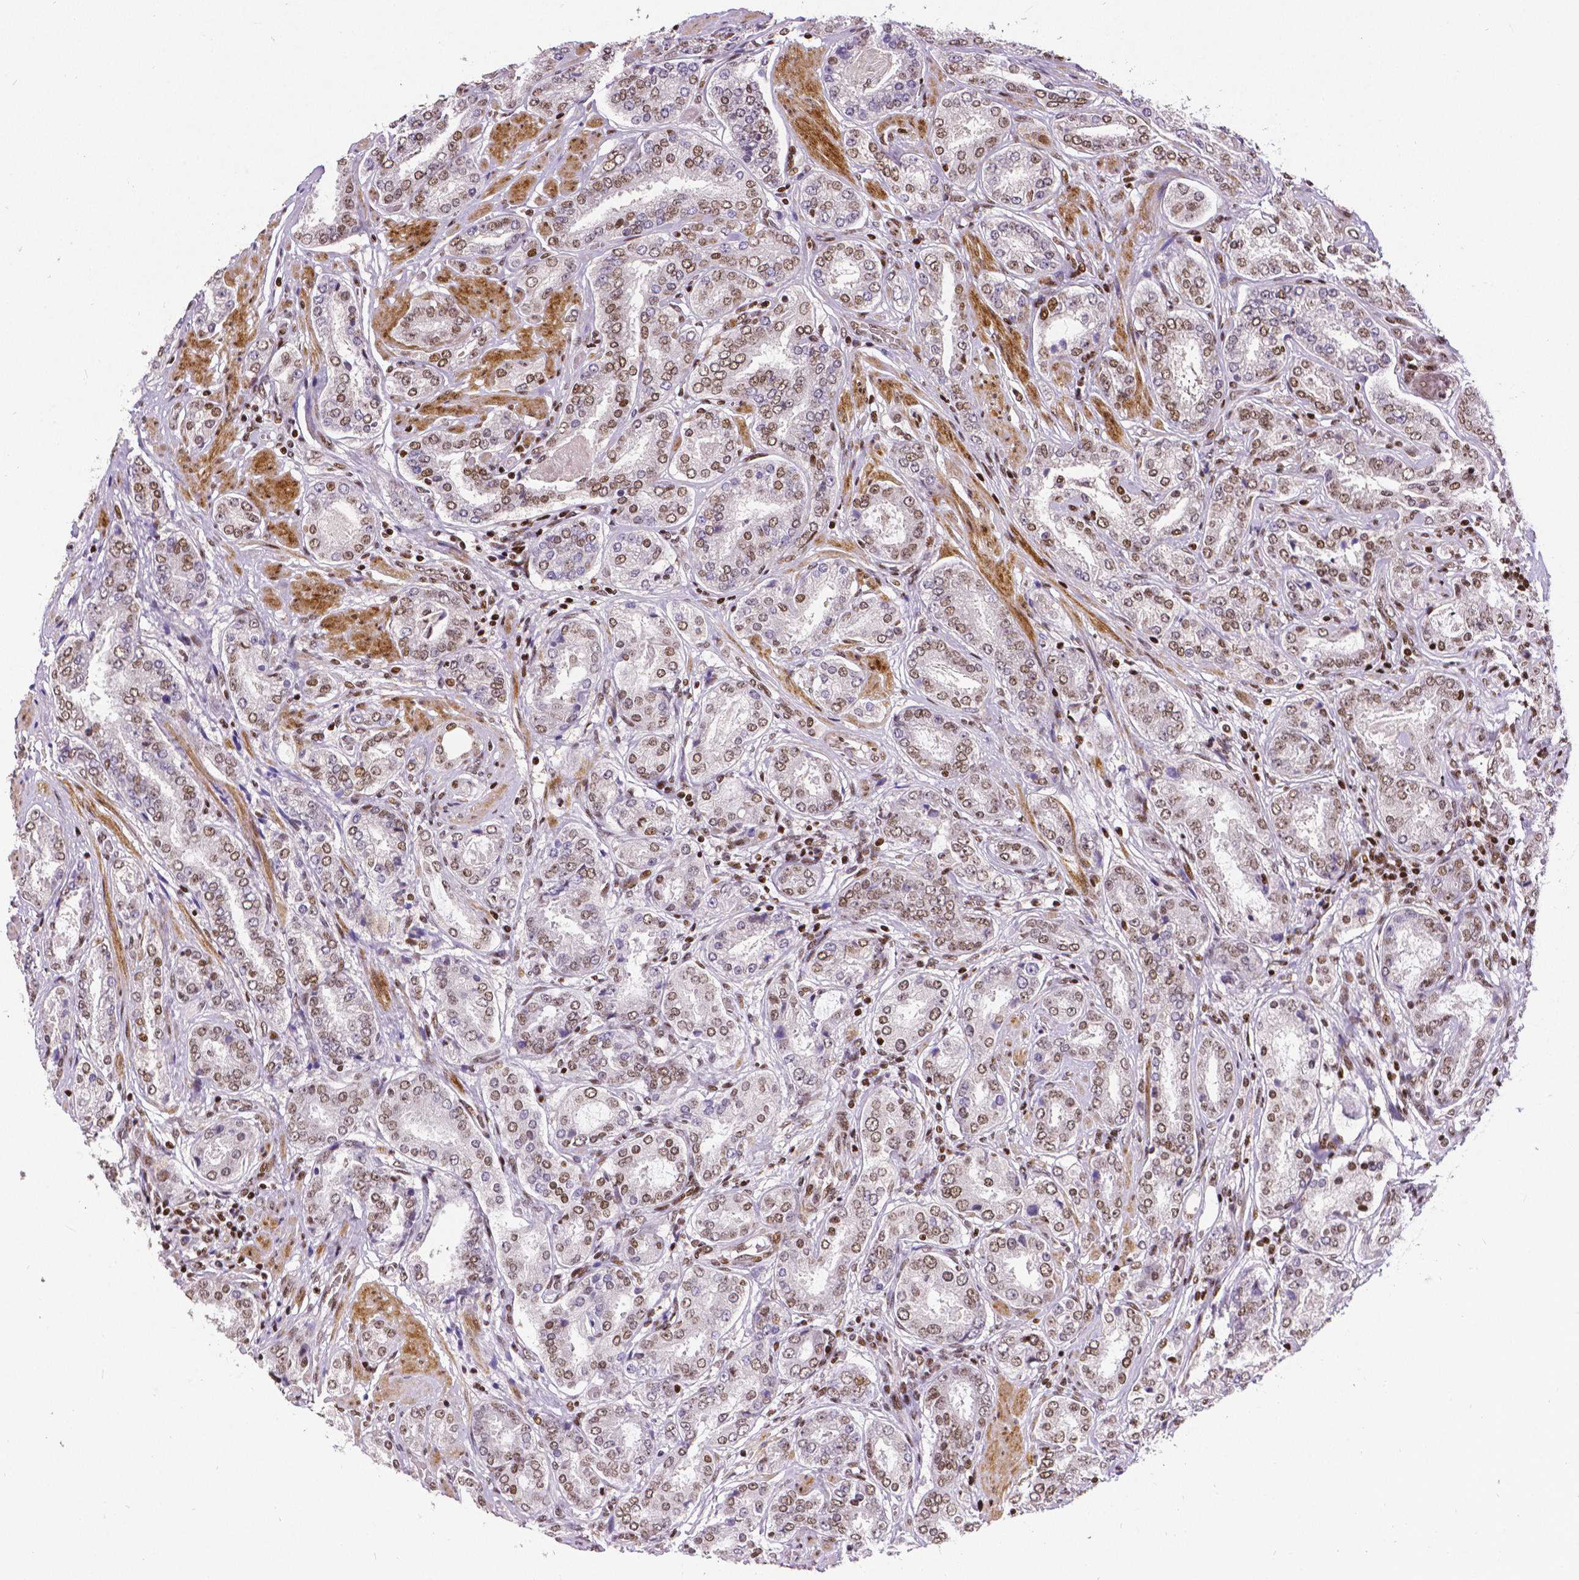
{"staining": {"intensity": "moderate", "quantity": ">75%", "location": "nuclear"}, "tissue": "prostate cancer", "cell_type": "Tumor cells", "image_type": "cancer", "snomed": [{"axis": "morphology", "description": "Adenocarcinoma, High grade"}, {"axis": "topography", "description": "Prostate"}], "caption": "The photomicrograph displays staining of adenocarcinoma (high-grade) (prostate), revealing moderate nuclear protein staining (brown color) within tumor cells.", "gene": "CTCF", "patient": {"sex": "male", "age": 63}}